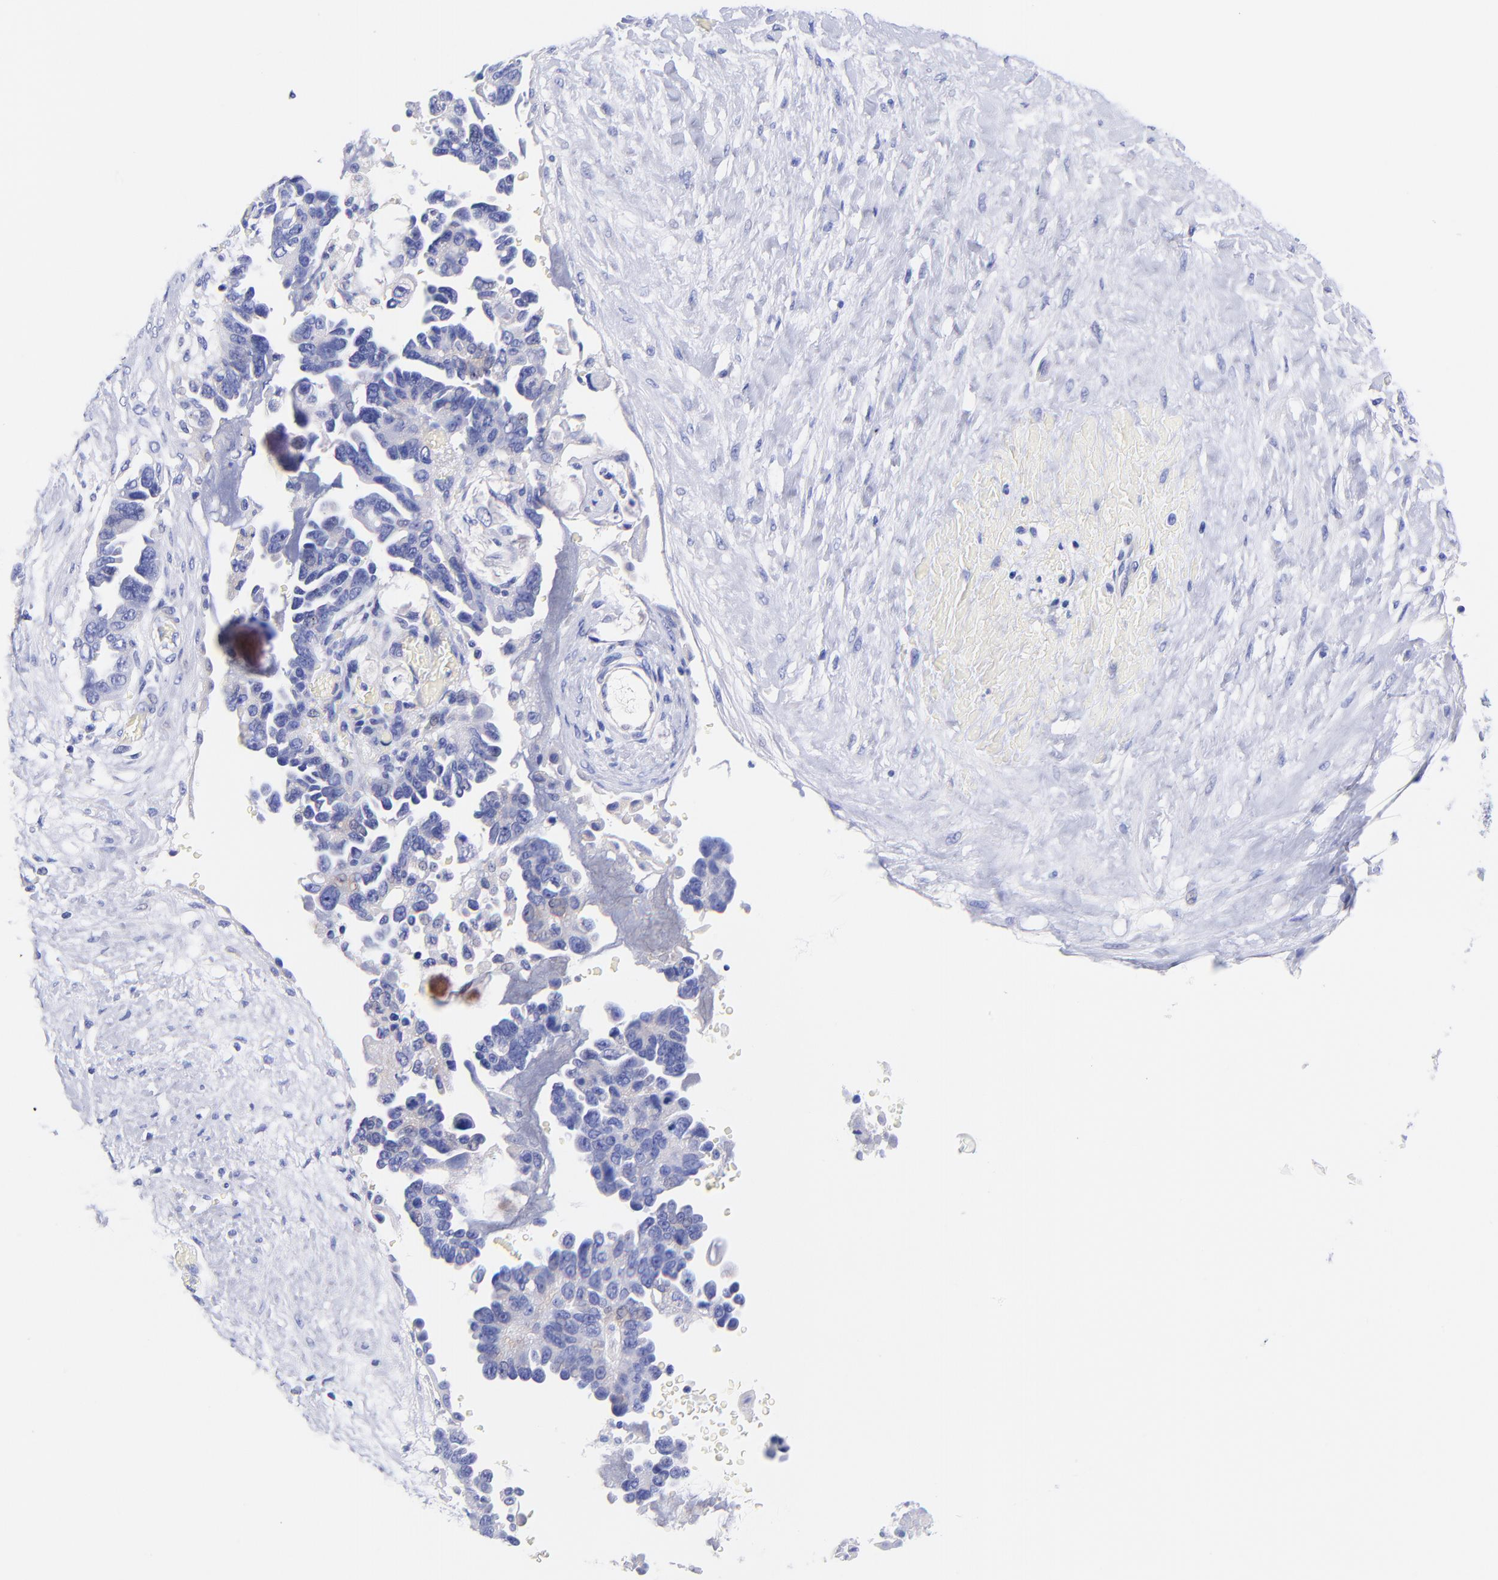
{"staining": {"intensity": "negative", "quantity": "none", "location": "none"}, "tissue": "ovarian cancer", "cell_type": "Tumor cells", "image_type": "cancer", "snomed": [{"axis": "morphology", "description": "Cystadenocarcinoma, serous, NOS"}, {"axis": "topography", "description": "Ovary"}], "caption": "Tumor cells show no significant positivity in ovarian serous cystadenocarcinoma.", "gene": "GPHN", "patient": {"sex": "female", "age": 63}}